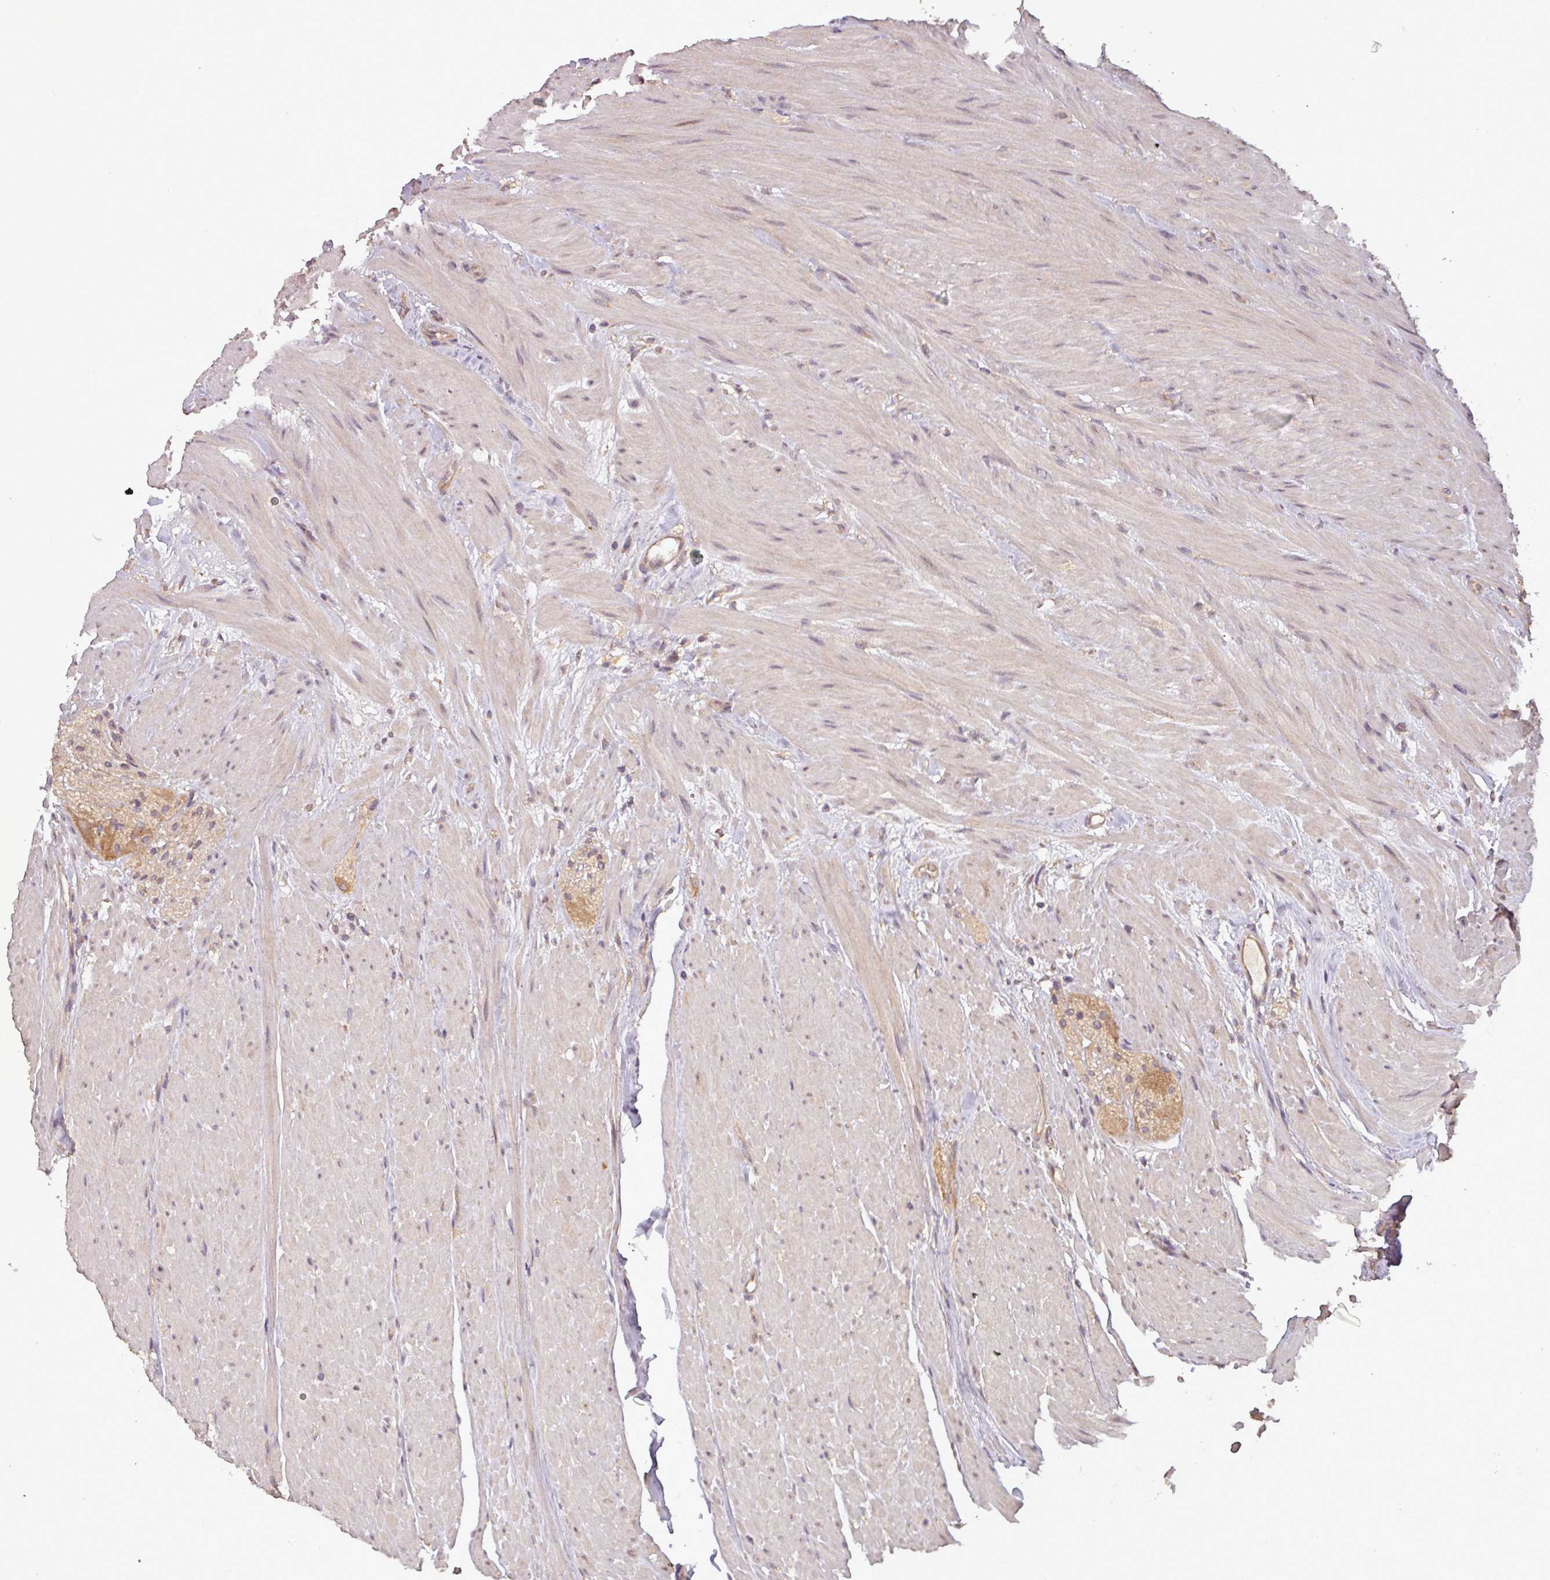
{"staining": {"intensity": "moderate", "quantity": "25%-75%", "location": "cytoplasmic/membranous,nuclear"}, "tissue": "colon", "cell_type": "Endothelial cells", "image_type": "normal", "snomed": [{"axis": "morphology", "description": "Normal tissue, NOS"}, {"axis": "topography", "description": "Colon"}], "caption": "Immunohistochemistry staining of unremarkable colon, which shows medium levels of moderate cytoplasmic/membranous,nuclear positivity in about 25%-75% of endothelial cells indicating moderate cytoplasmic/membranous,nuclear protein staining. The staining was performed using DAB (brown) for protein detection and nuclei were counterstained in hematoxylin (blue).", "gene": "NT5C3A", "patient": {"sex": "female", "age": 82}}